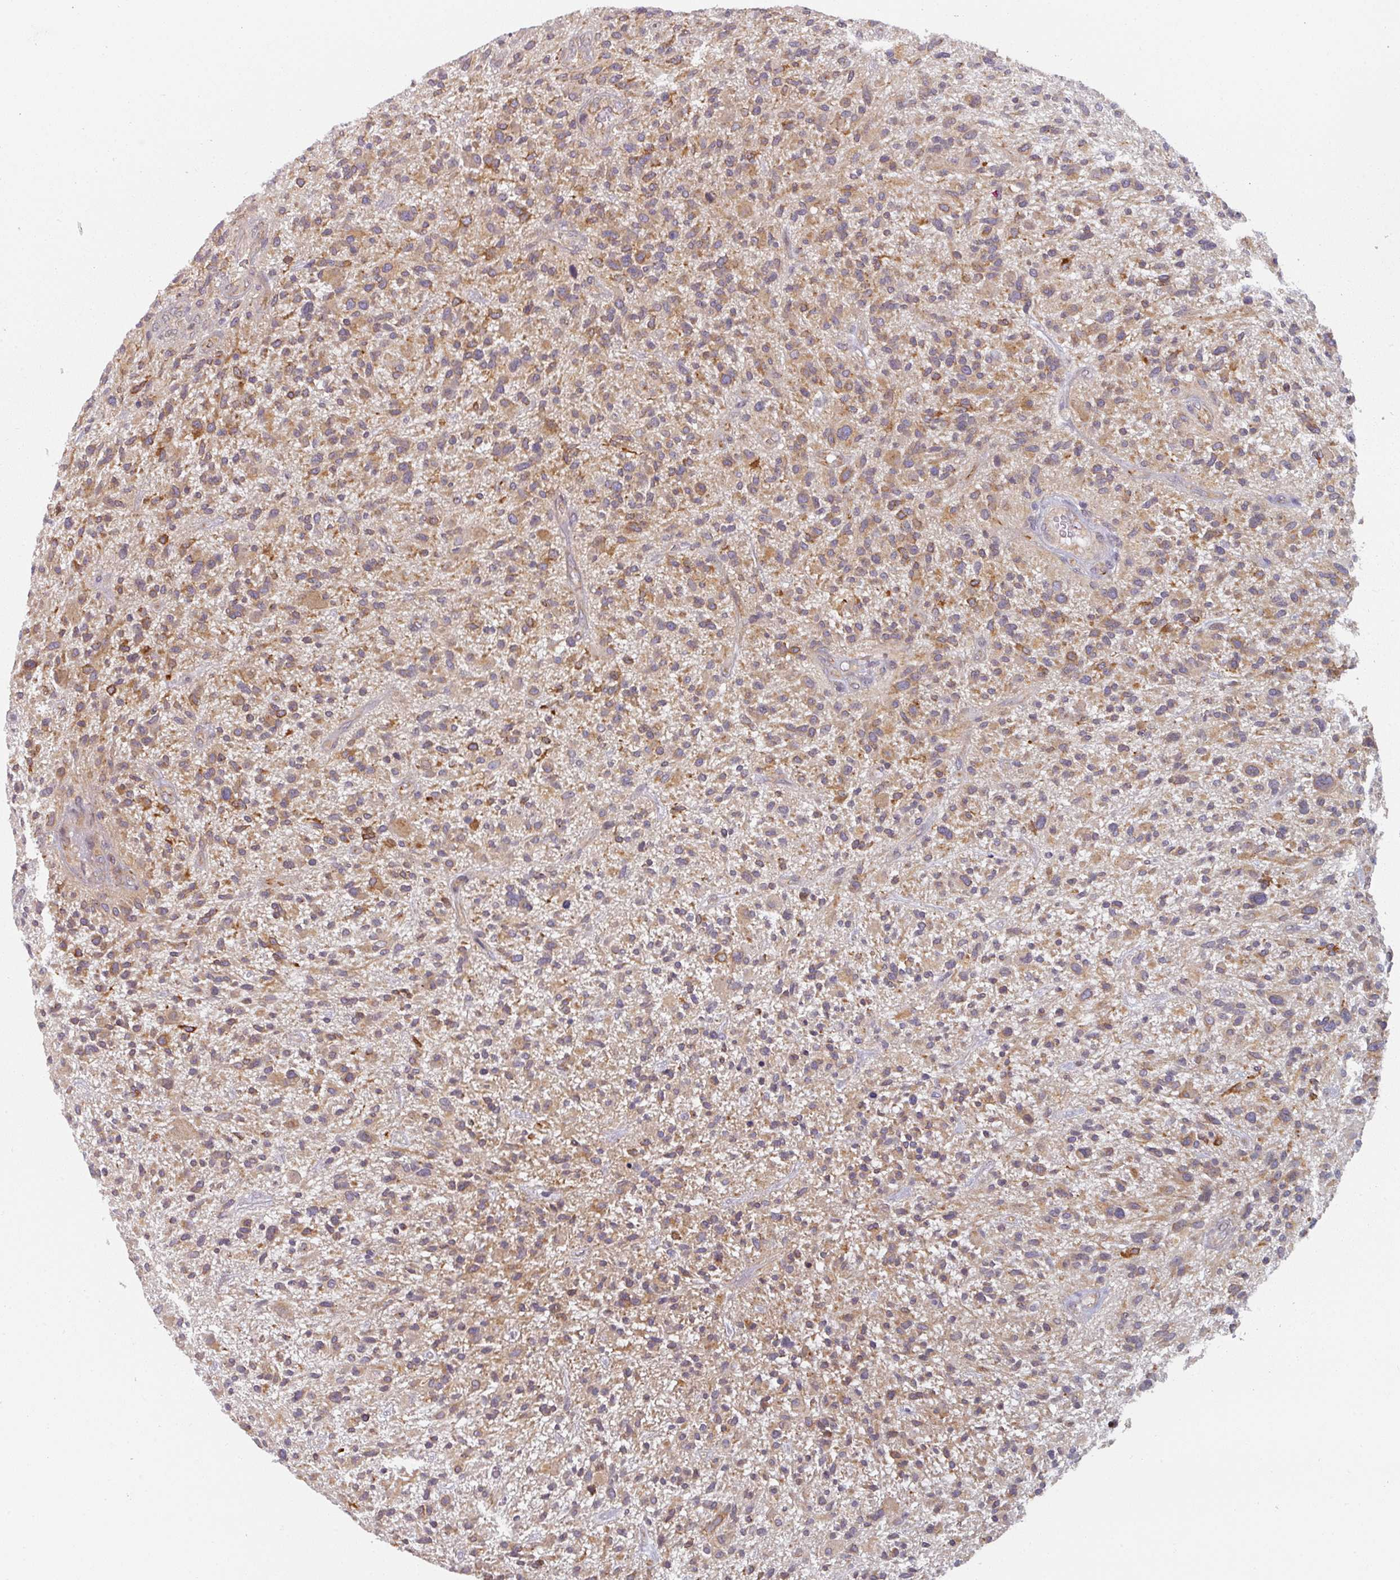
{"staining": {"intensity": "moderate", "quantity": ">75%", "location": "cytoplasmic/membranous"}, "tissue": "glioma", "cell_type": "Tumor cells", "image_type": "cancer", "snomed": [{"axis": "morphology", "description": "Glioma, malignant, High grade"}, {"axis": "topography", "description": "Brain"}], "caption": "Glioma stained with a brown dye displays moderate cytoplasmic/membranous positive positivity in about >75% of tumor cells.", "gene": "TAPT1", "patient": {"sex": "male", "age": 47}}